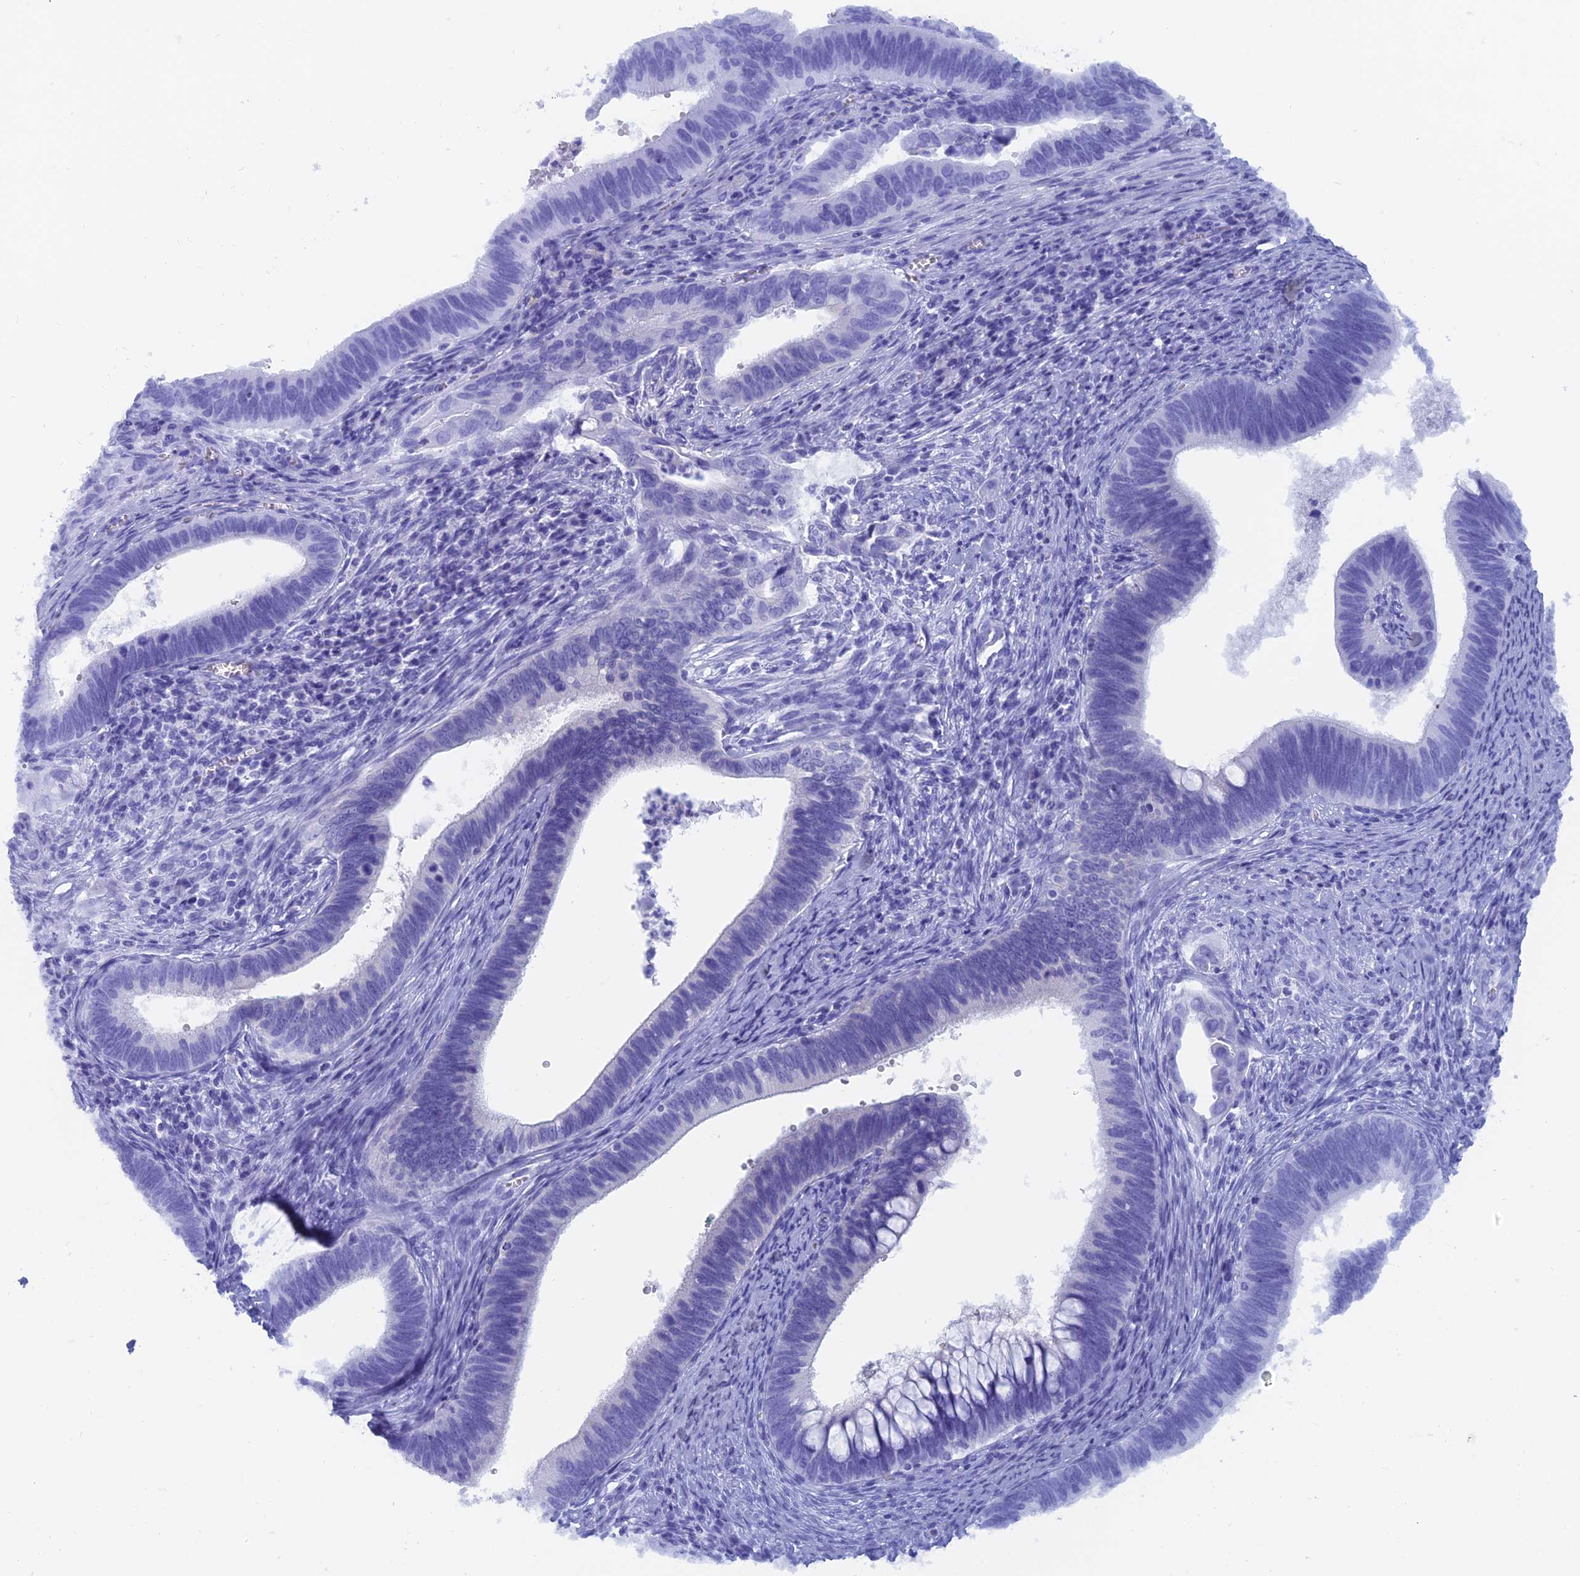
{"staining": {"intensity": "negative", "quantity": "none", "location": "none"}, "tissue": "cervical cancer", "cell_type": "Tumor cells", "image_type": "cancer", "snomed": [{"axis": "morphology", "description": "Adenocarcinoma, NOS"}, {"axis": "topography", "description": "Cervix"}], "caption": "Tumor cells are negative for brown protein staining in cervical cancer (adenocarcinoma).", "gene": "CAPS", "patient": {"sex": "female", "age": 42}}